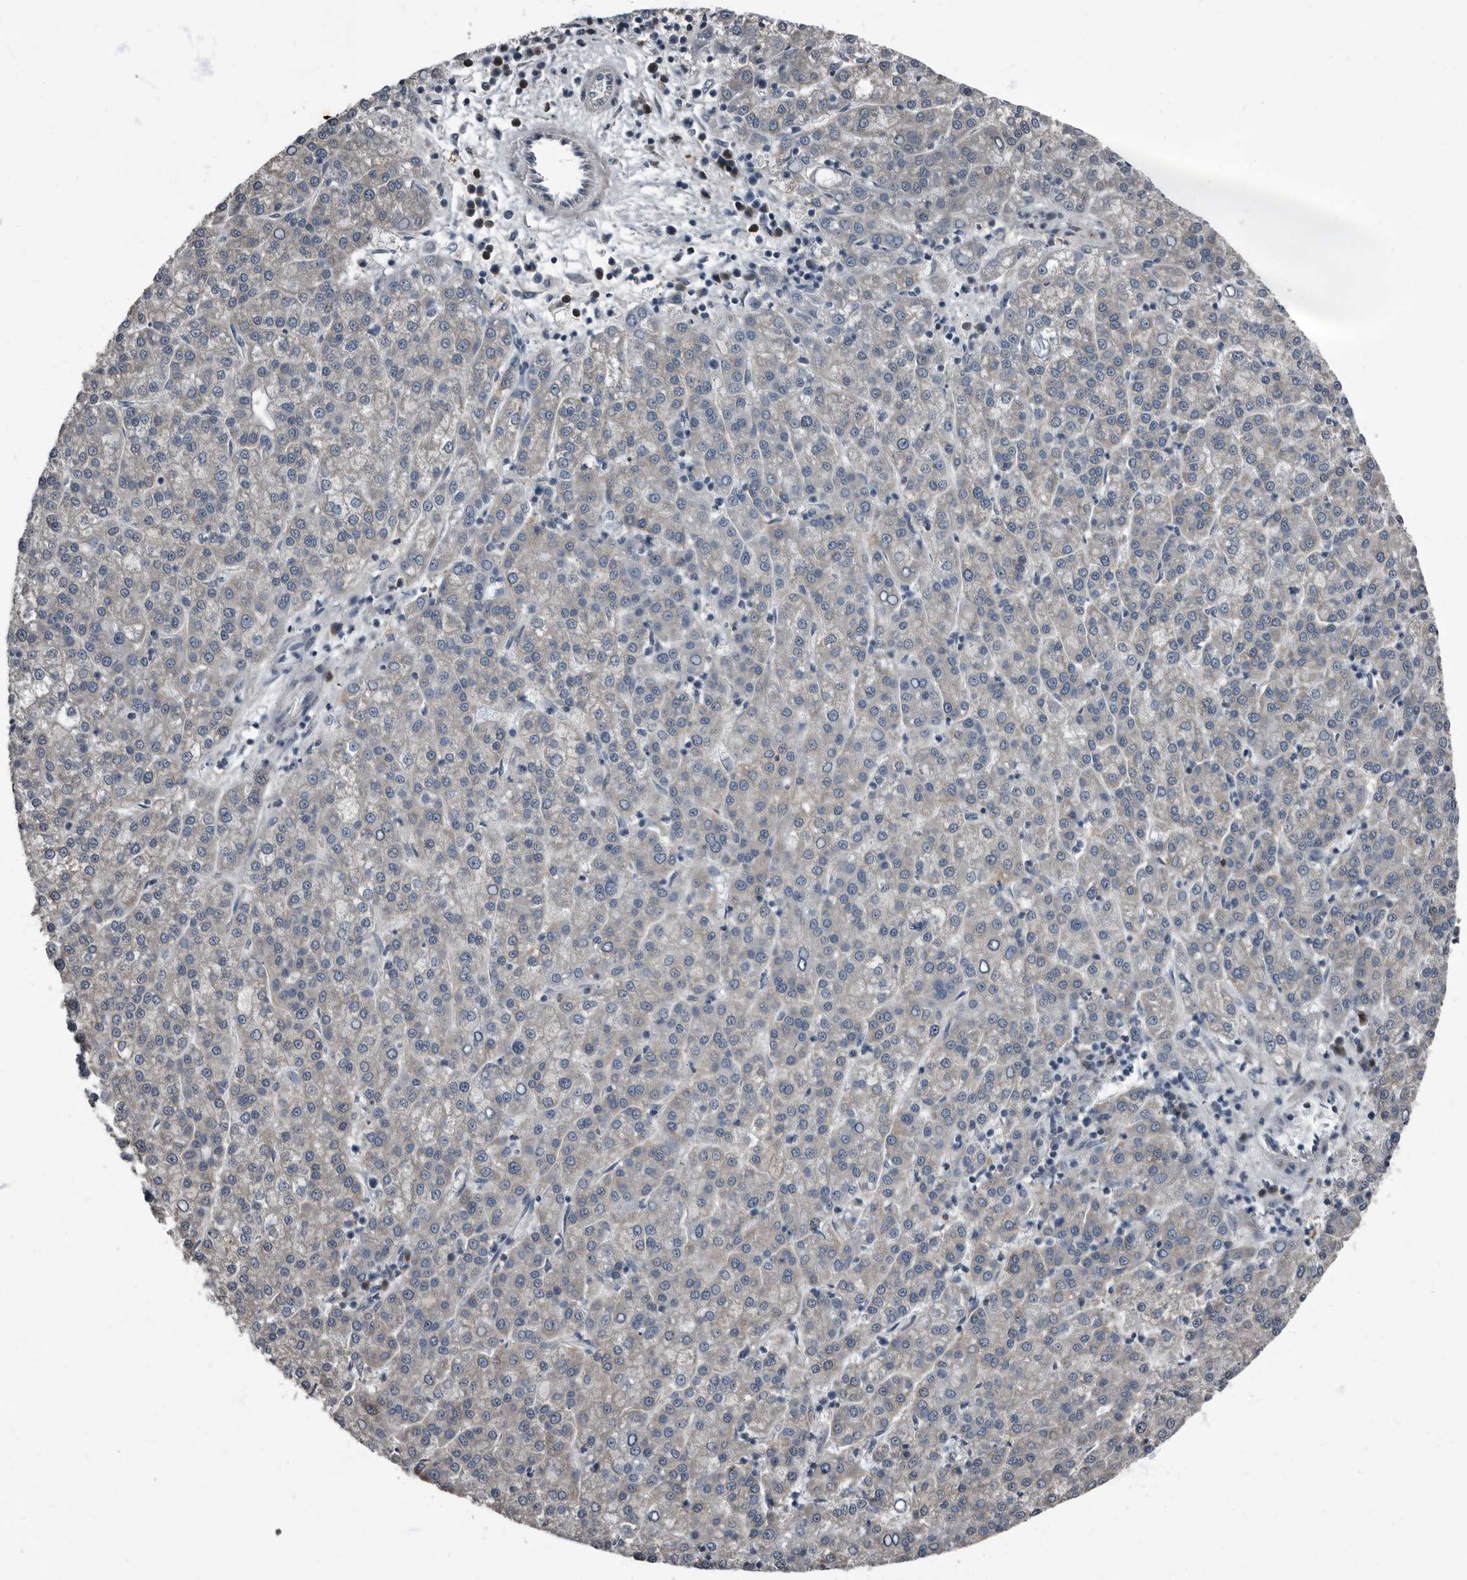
{"staining": {"intensity": "negative", "quantity": "none", "location": "none"}, "tissue": "liver cancer", "cell_type": "Tumor cells", "image_type": "cancer", "snomed": [{"axis": "morphology", "description": "Carcinoma, Hepatocellular, NOS"}, {"axis": "topography", "description": "Liver"}], "caption": "Immunohistochemical staining of liver hepatocellular carcinoma demonstrates no significant positivity in tumor cells.", "gene": "TPD52L1", "patient": {"sex": "female", "age": 58}}